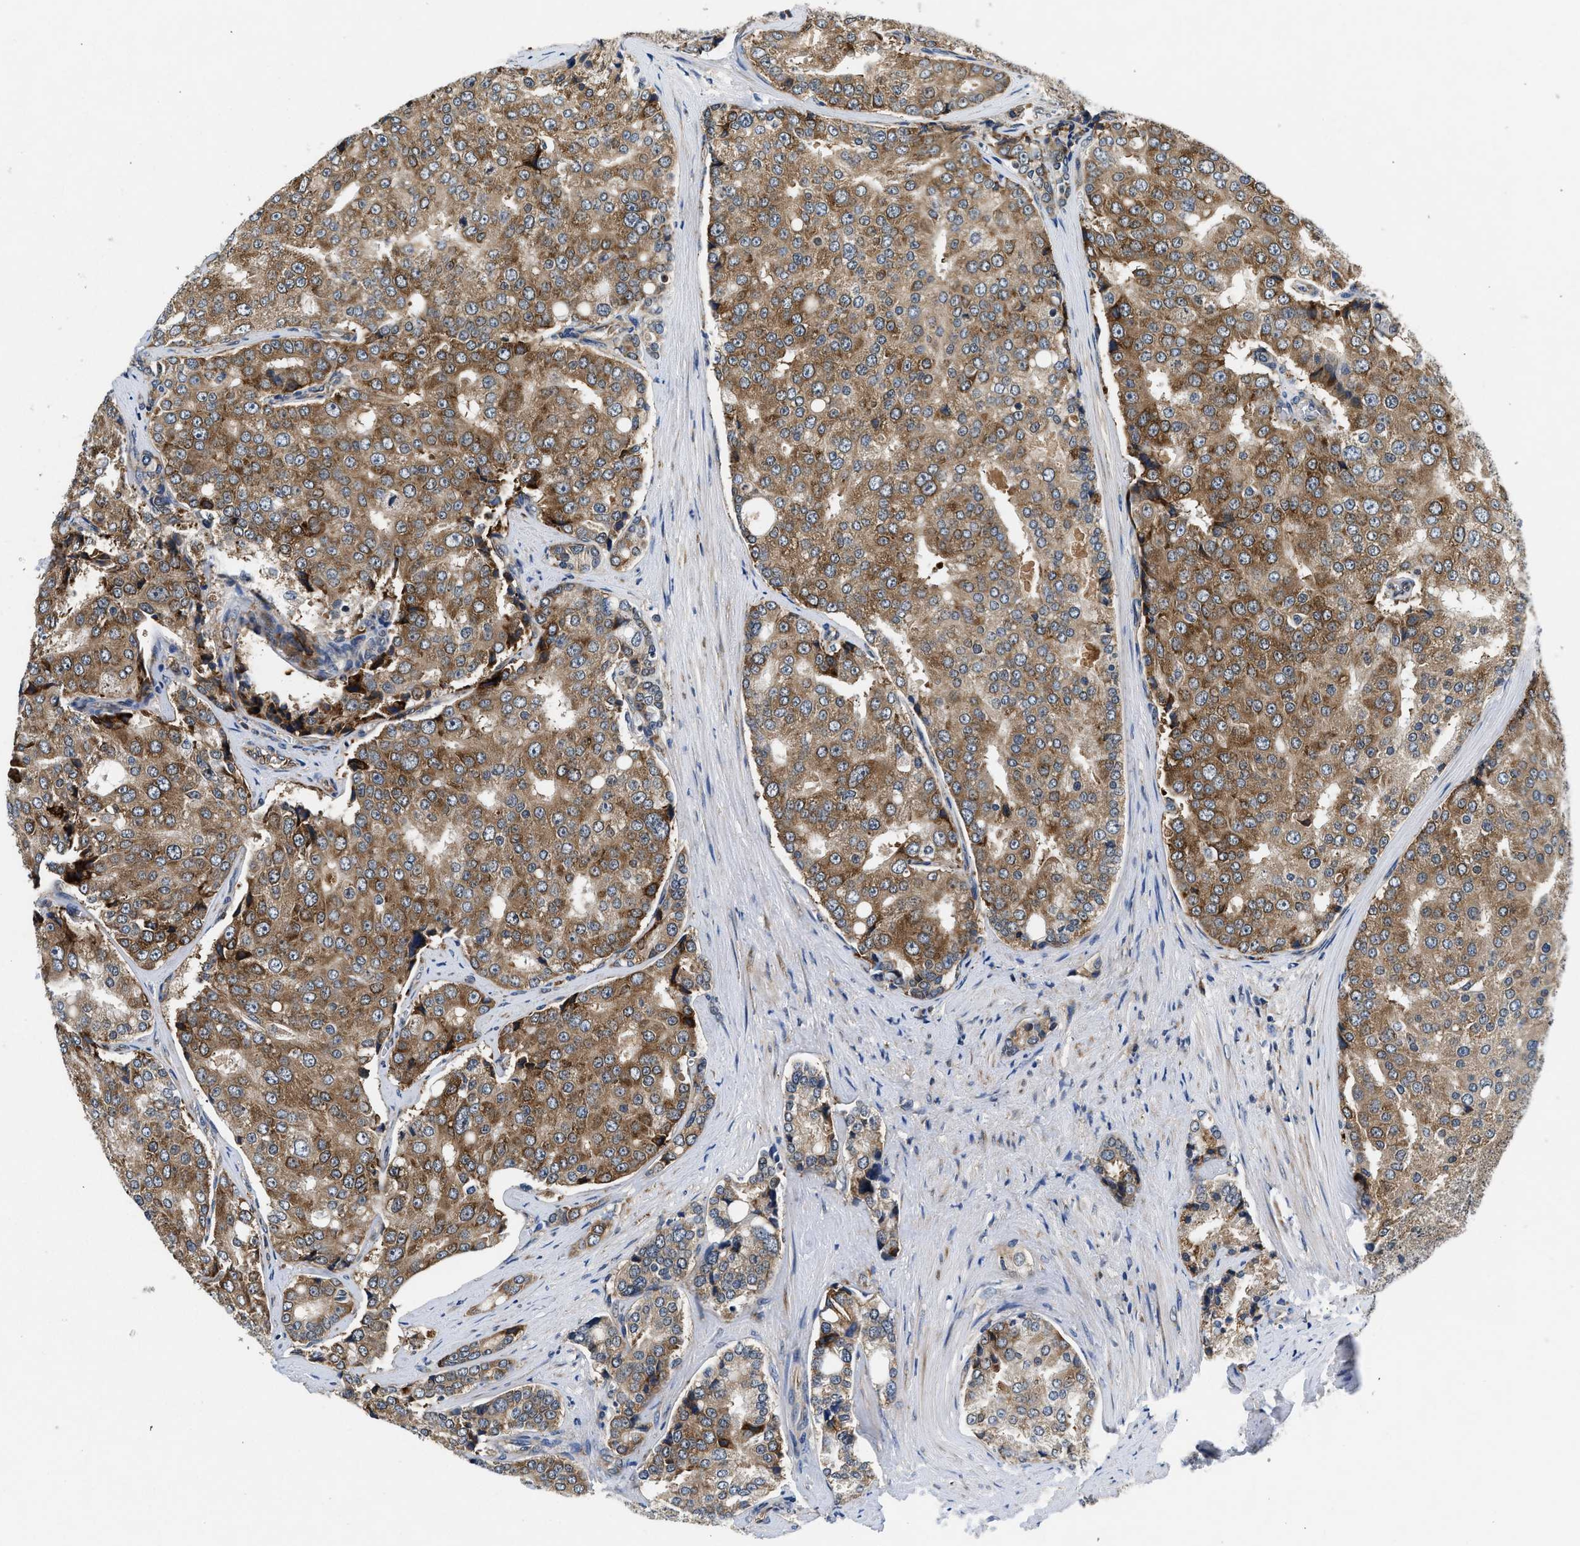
{"staining": {"intensity": "moderate", "quantity": ">75%", "location": "cytoplasmic/membranous"}, "tissue": "prostate cancer", "cell_type": "Tumor cells", "image_type": "cancer", "snomed": [{"axis": "morphology", "description": "Adenocarcinoma, High grade"}, {"axis": "topography", "description": "Prostate"}], "caption": "High-grade adenocarcinoma (prostate) stained for a protein (brown) displays moderate cytoplasmic/membranous positive expression in about >75% of tumor cells.", "gene": "PA2G4", "patient": {"sex": "male", "age": 50}}